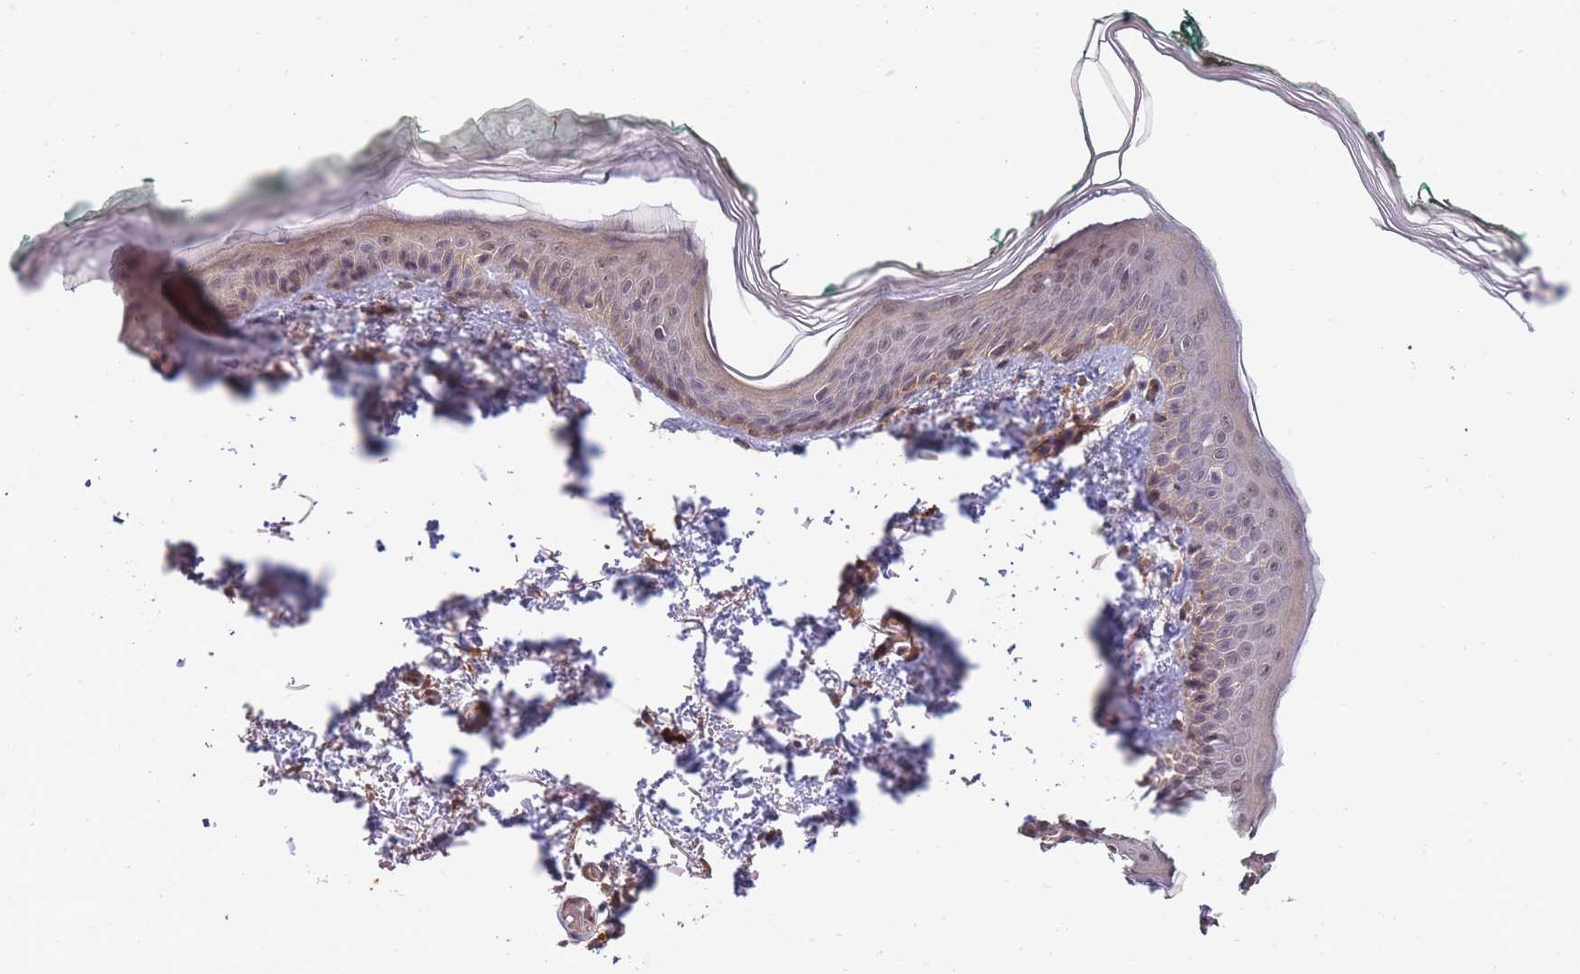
{"staining": {"intensity": "weak", "quantity": "<25%", "location": "cytoplasmic/membranous"}, "tissue": "skin", "cell_type": "Fibroblasts", "image_type": "normal", "snomed": [{"axis": "morphology", "description": "Normal tissue, NOS"}, {"axis": "morphology", "description": "Malignant melanoma, NOS"}, {"axis": "topography", "description": "Skin"}], "caption": "A histopathology image of skin stained for a protein shows no brown staining in fibroblasts. The staining was performed using DAB to visualize the protein expression in brown, while the nuclei were stained in blue with hematoxylin (Magnification: 20x).", "gene": "SMC6", "patient": {"sex": "male", "age": 62}}